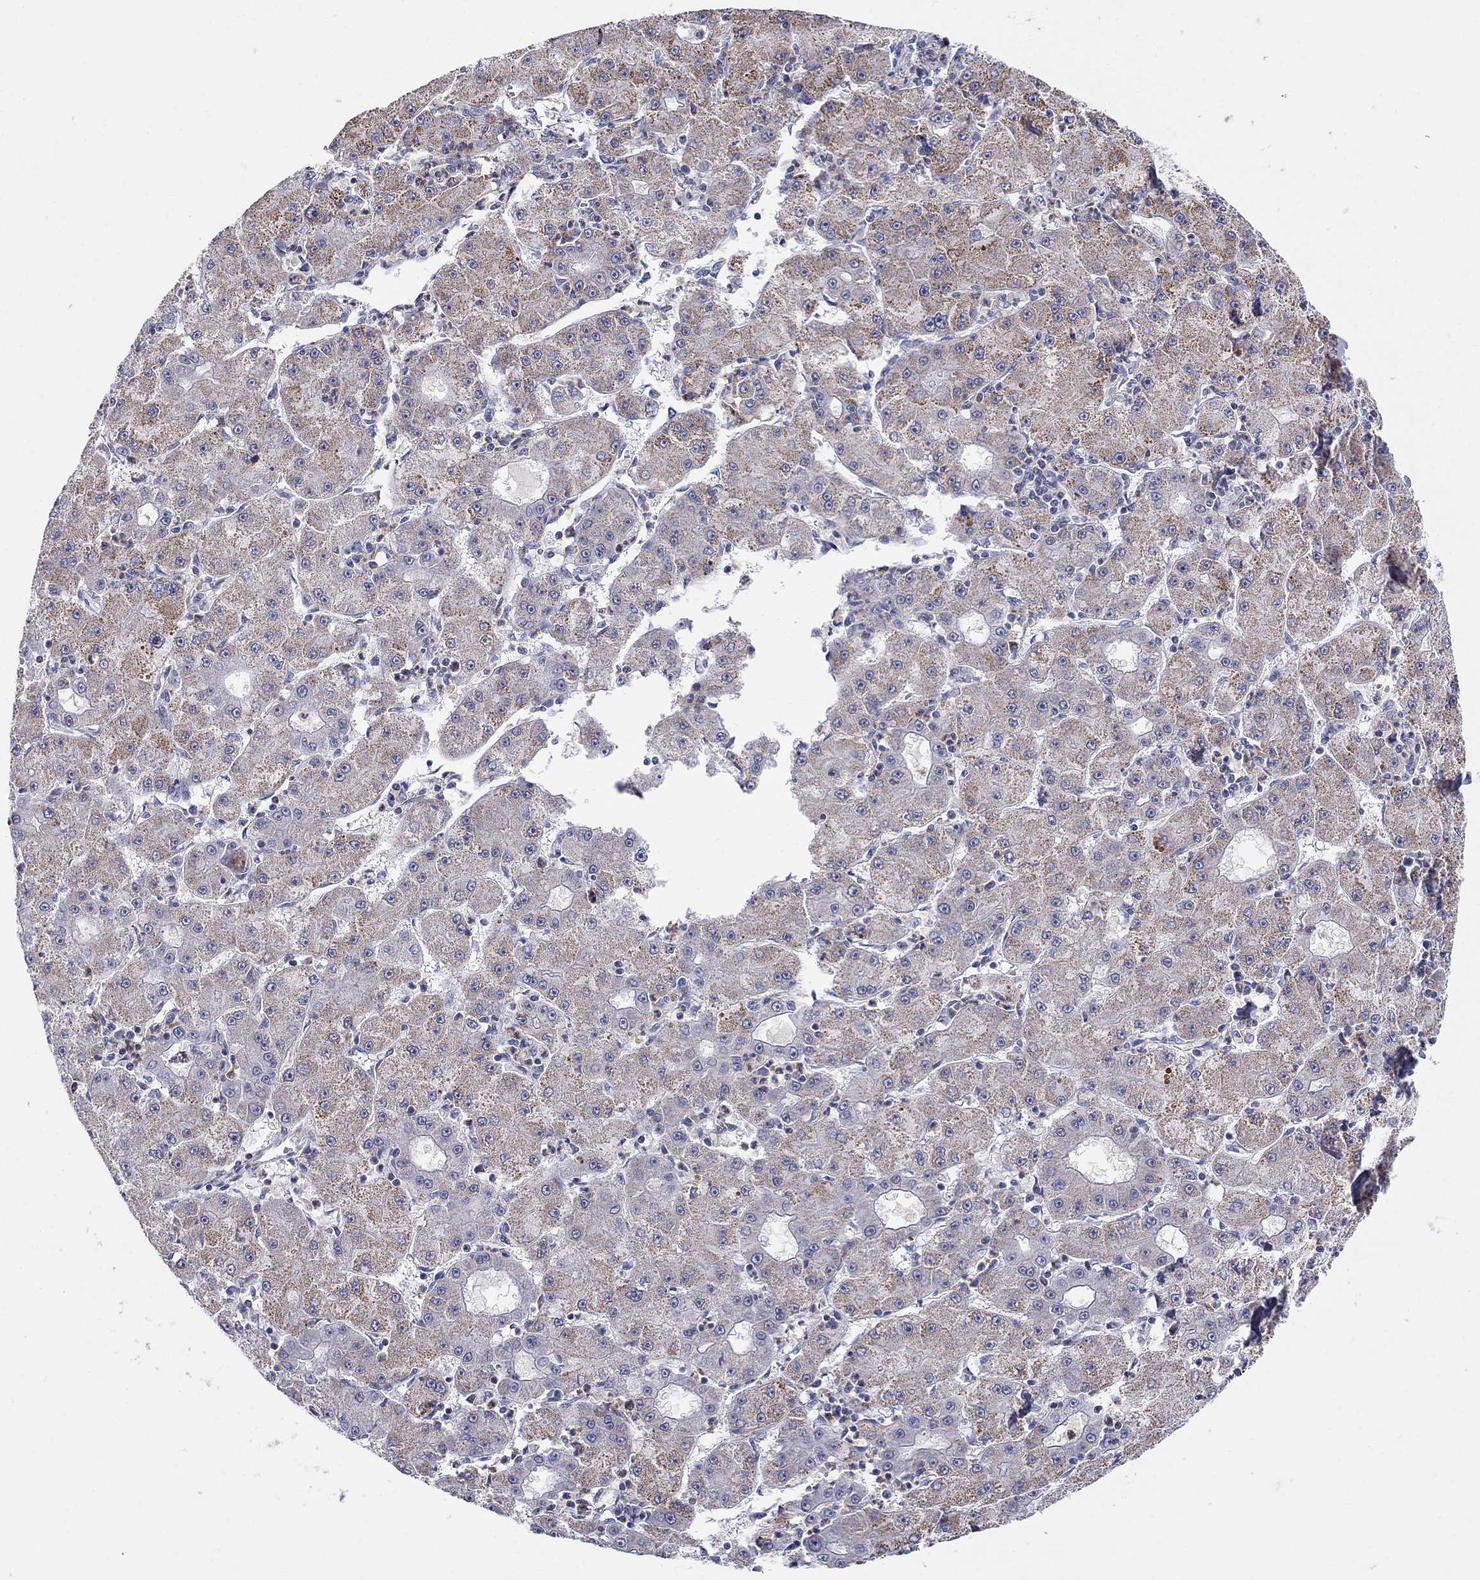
{"staining": {"intensity": "moderate", "quantity": "<25%", "location": "cytoplasmic/membranous"}, "tissue": "liver cancer", "cell_type": "Tumor cells", "image_type": "cancer", "snomed": [{"axis": "morphology", "description": "Carcinoma, Hepatocellular, NOS"}, {"axis": "topography", "description": "Liver"}], "caption": "This image reveals immunohistochemistry (IHC) staining of human liver cancer (hepatocellular carcinoma), with low moderate cytoplasmic/membranous positivity in about <25% of tumor cells.", "gene": "HMX2", "patient": {"sex": "male", "age": 73}}